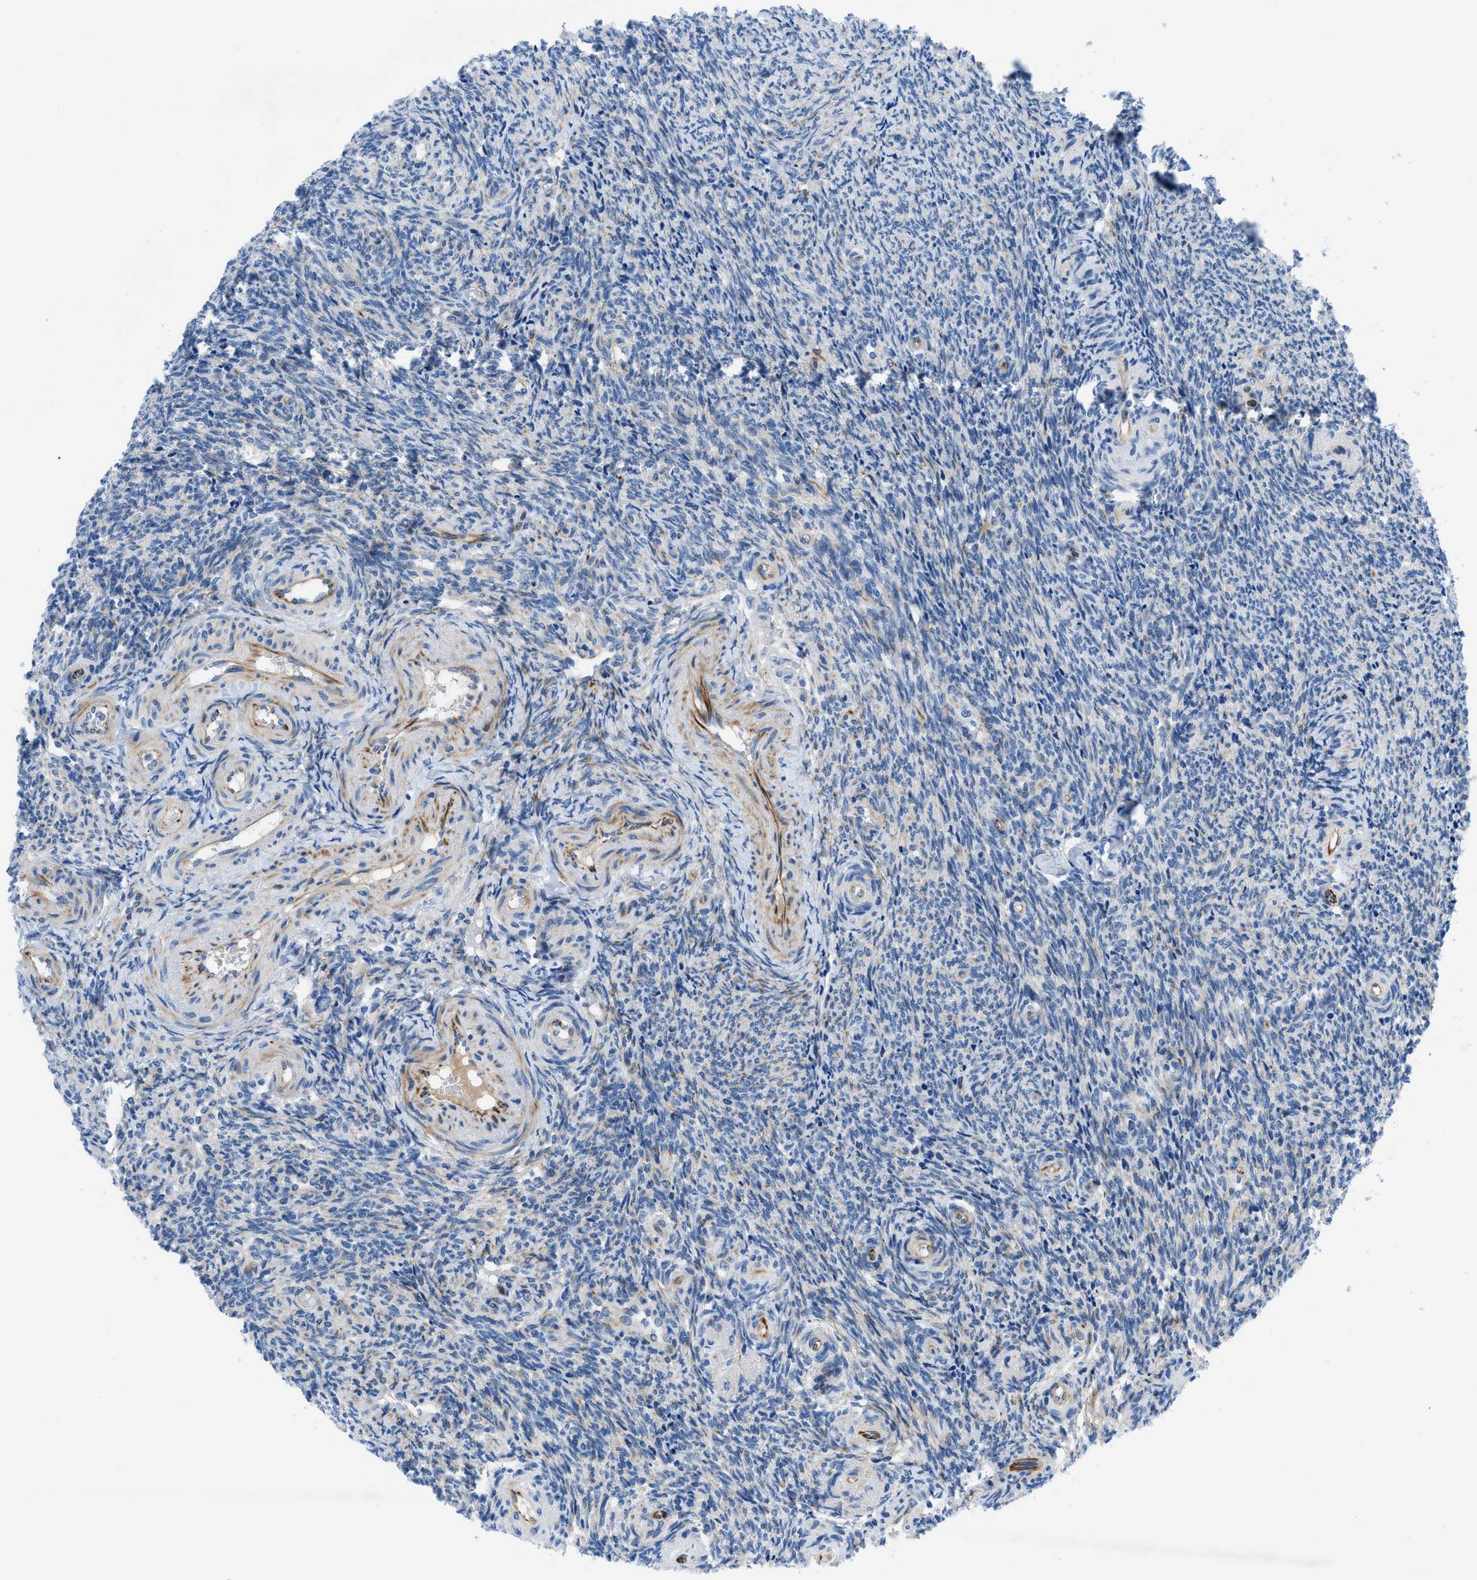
{"staining": {"intensity": "negative", "quantity": "none", "location": "none"}, "tissue": "ovary", "cell_type": "Ovarian stroma cells", "image_type": "normal", "snomed": [{"axis": "morphology", "description": "Normal tissue, NOS"}, {"axis": "topography", "description": "Ovary"}], "caption": "There is no significant staining in ovarian stroma cells of ovary. (Immunohistochemistry, brightfield microscopy, high magnification).", "gene": "XCR1", "patient": {"sex": "female", "age": 41}}